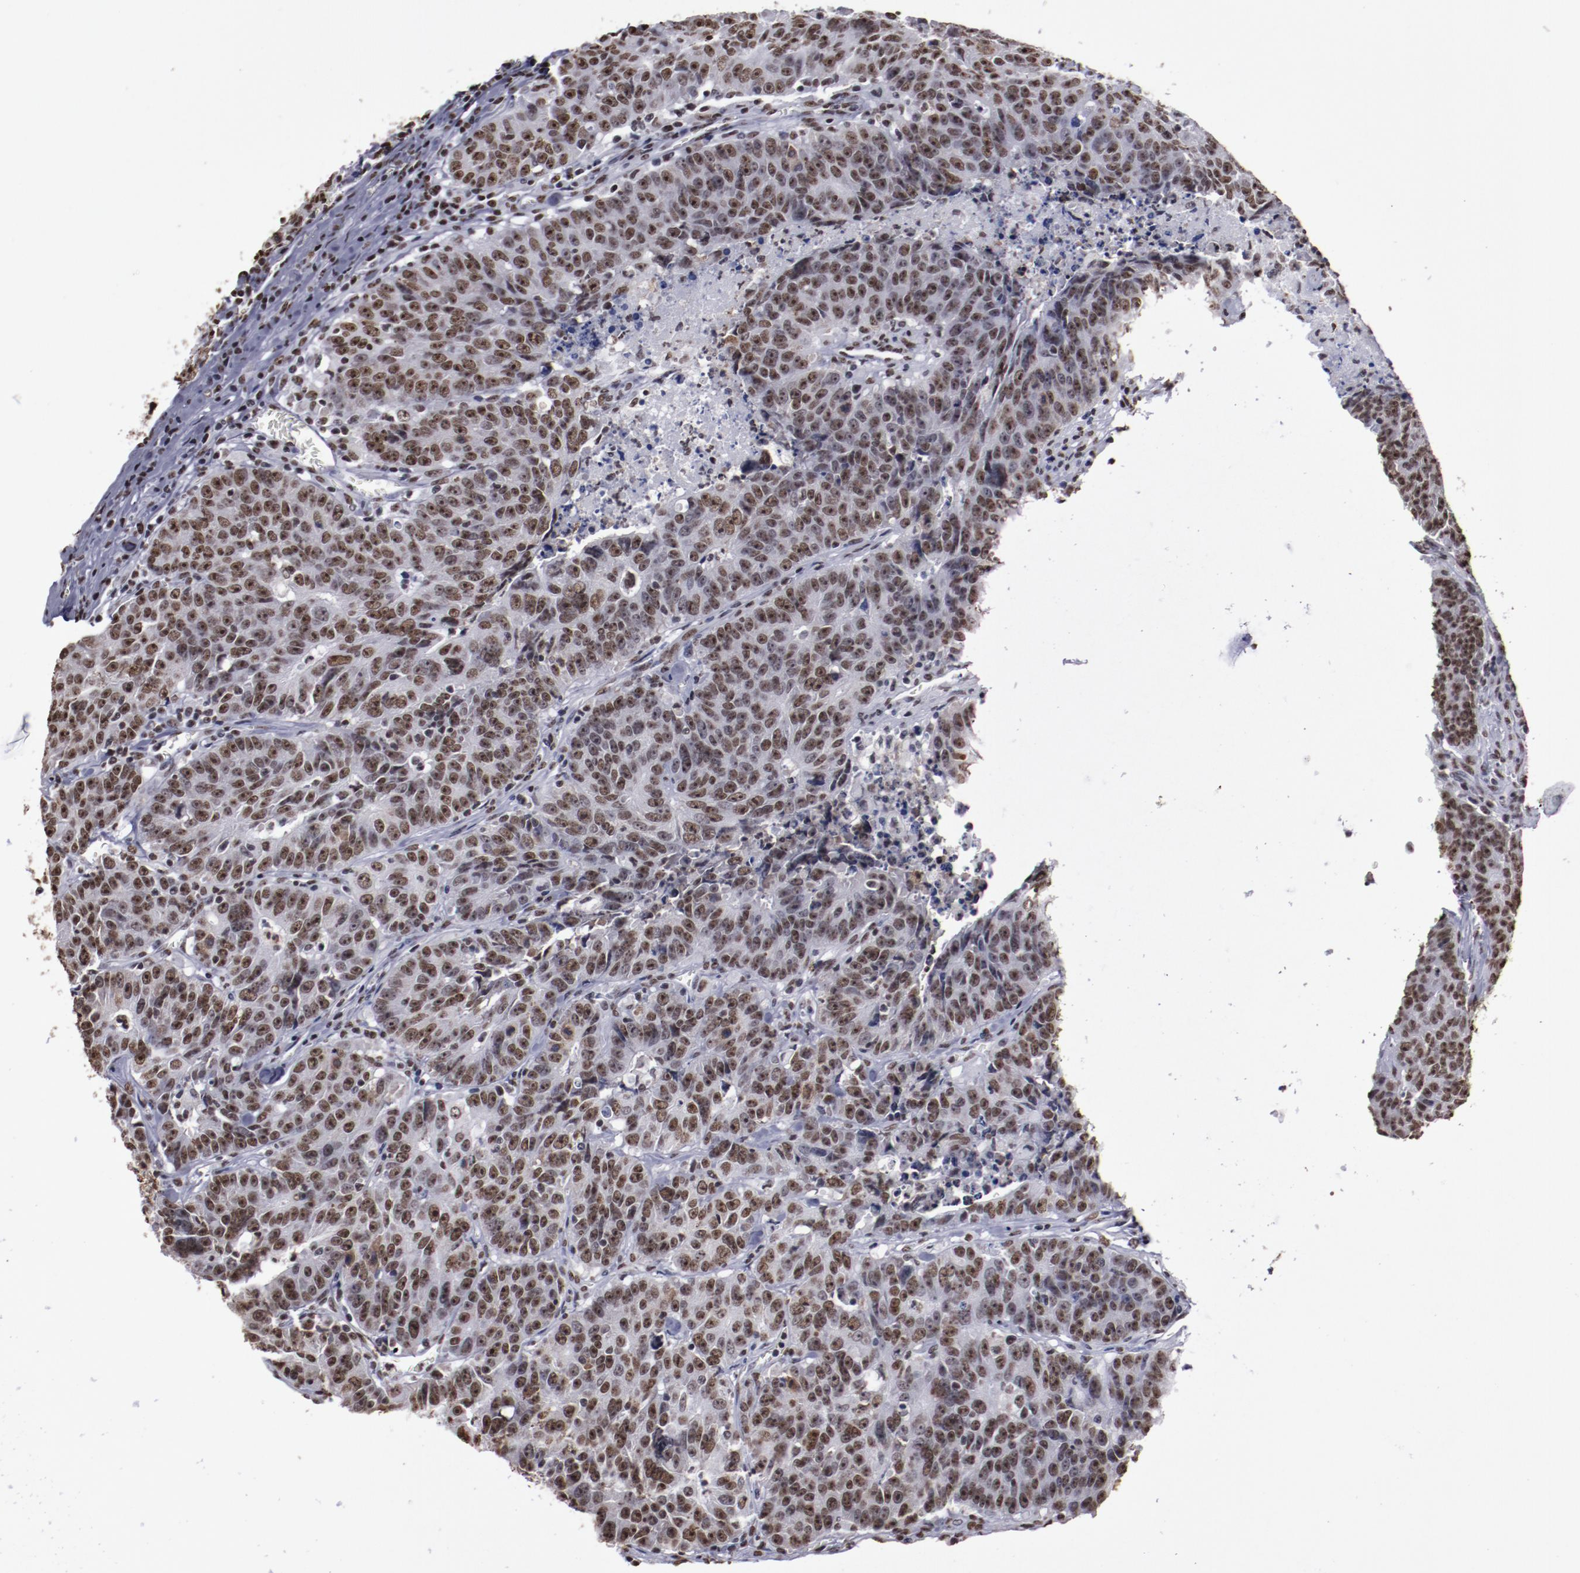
{"staining": {"intensity": "strong", "quantity": ">75%", "location": "nuclear"}, "tissue": "colorectal cancer", "cell_type": "Tumor cells", "image_type": "cancer", "snomed": [{"axis": "morphology", "description": "Adenocarcinoma, NOS"}, {"axis": "topography", "description": "Colon"}], "caption": "Protein expression analysis of human colorectal cancer reveals strong nuclear staining in approximately >75% of tumor cells.", "gene": "HNRNPA2B1", "patient": {"sex": "female", "age": 53}}